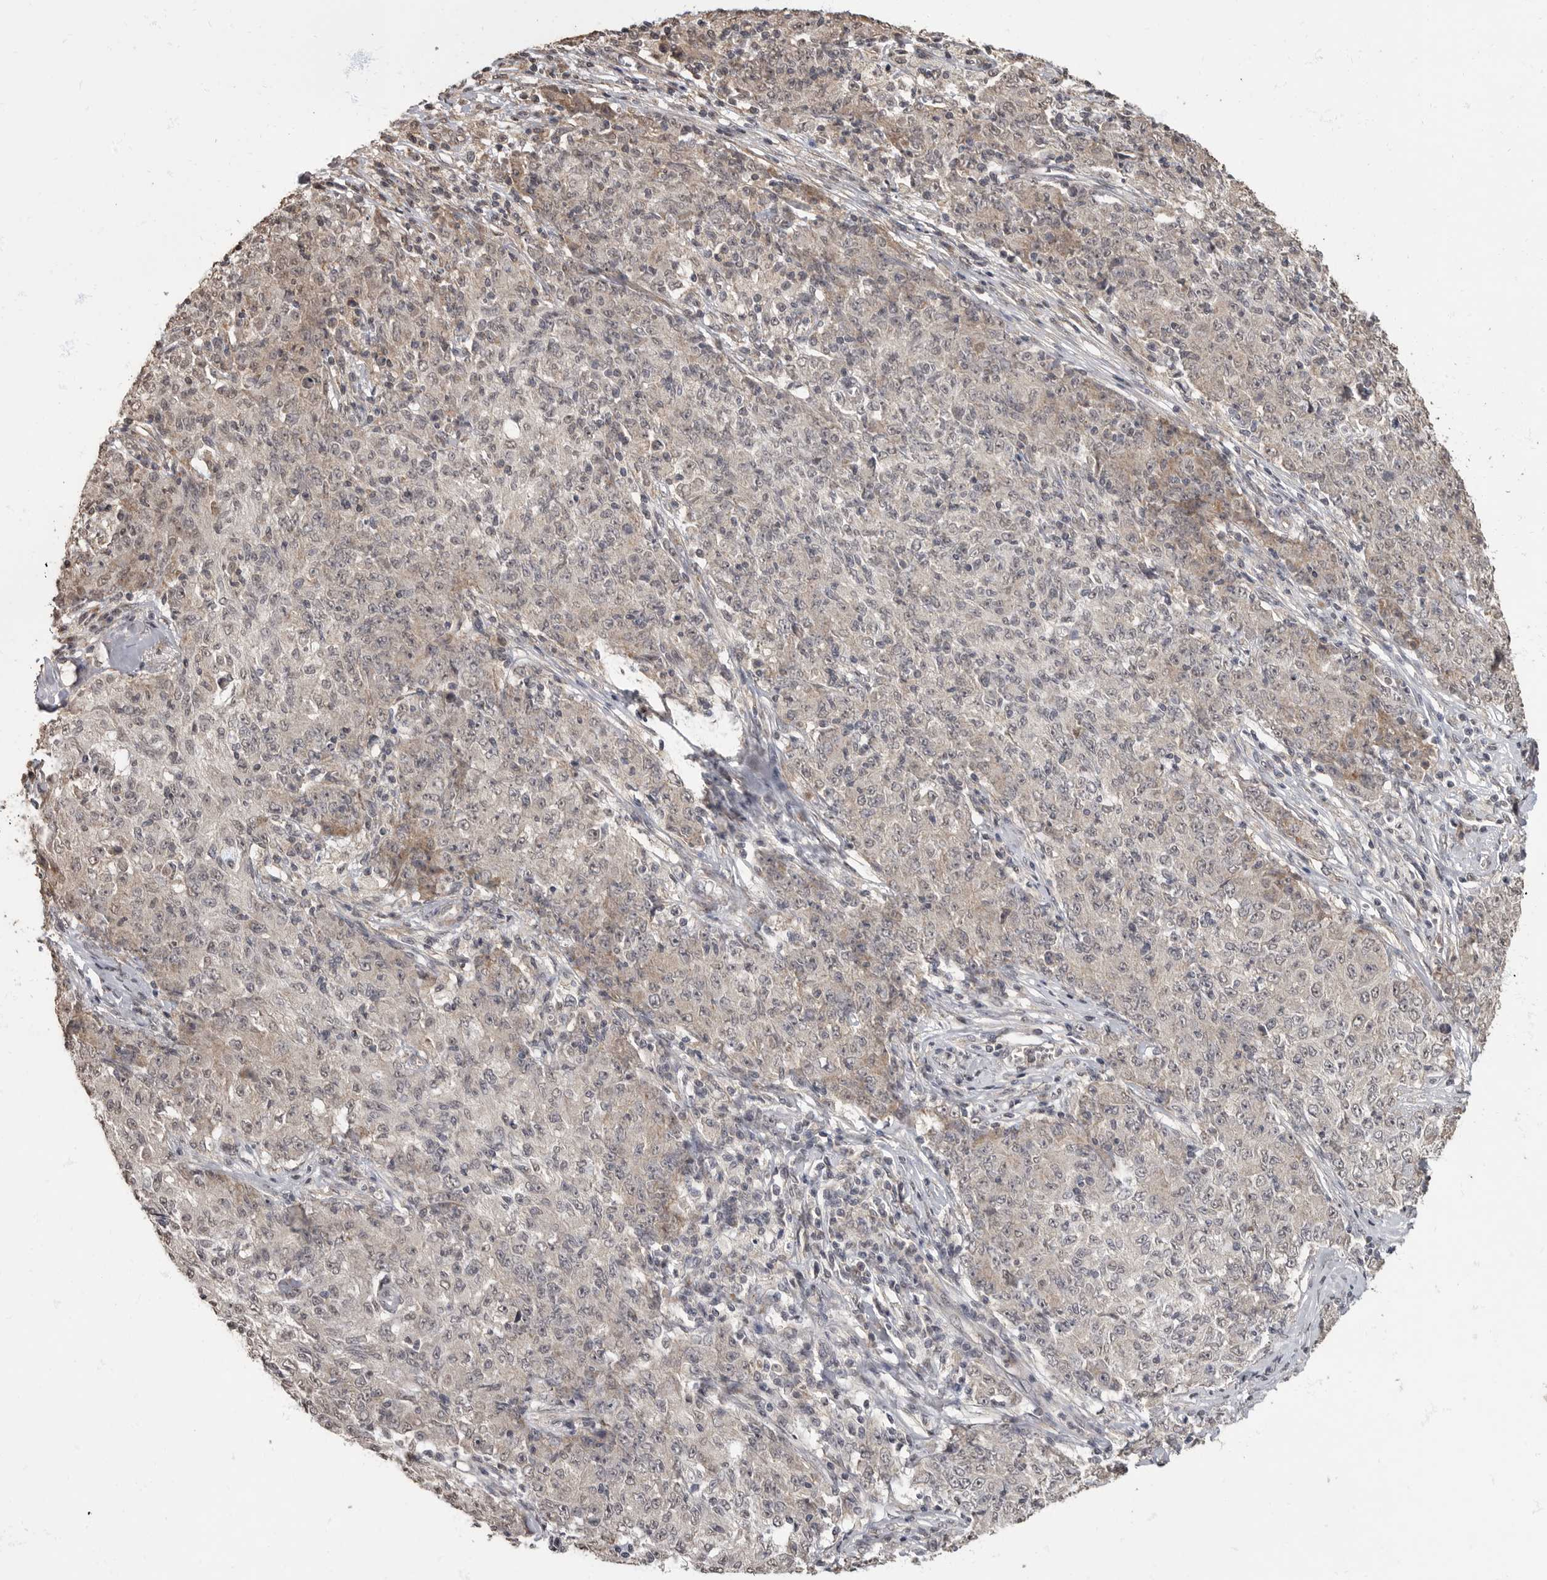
{"staining": {"intensity": "weak", "quantity": "<25%", "location": "cytoplasmic/membranous"}, "tissue": "ovarian cancer", "cell_type": "Tumor cells", "image_type": "cancer", "snomed": [{"axis": "morphology", "description": "Carcinoma, endometroid"}, {"axis": "topography", "description": "Ovary"}], "caption": "Immunohistochemistry (IHC) of ovarian endometroid carcinoma reveals no expression in tumor cells. Brightfield microscopy of immunohistochemistry (IHC) stained with DAB (3,3'-diaminobenzidine) (brown) and hematoxylin (blue), captured at high magnification.", "gene": "MAFG", "patient": {"sex": "female", "age": 42}}